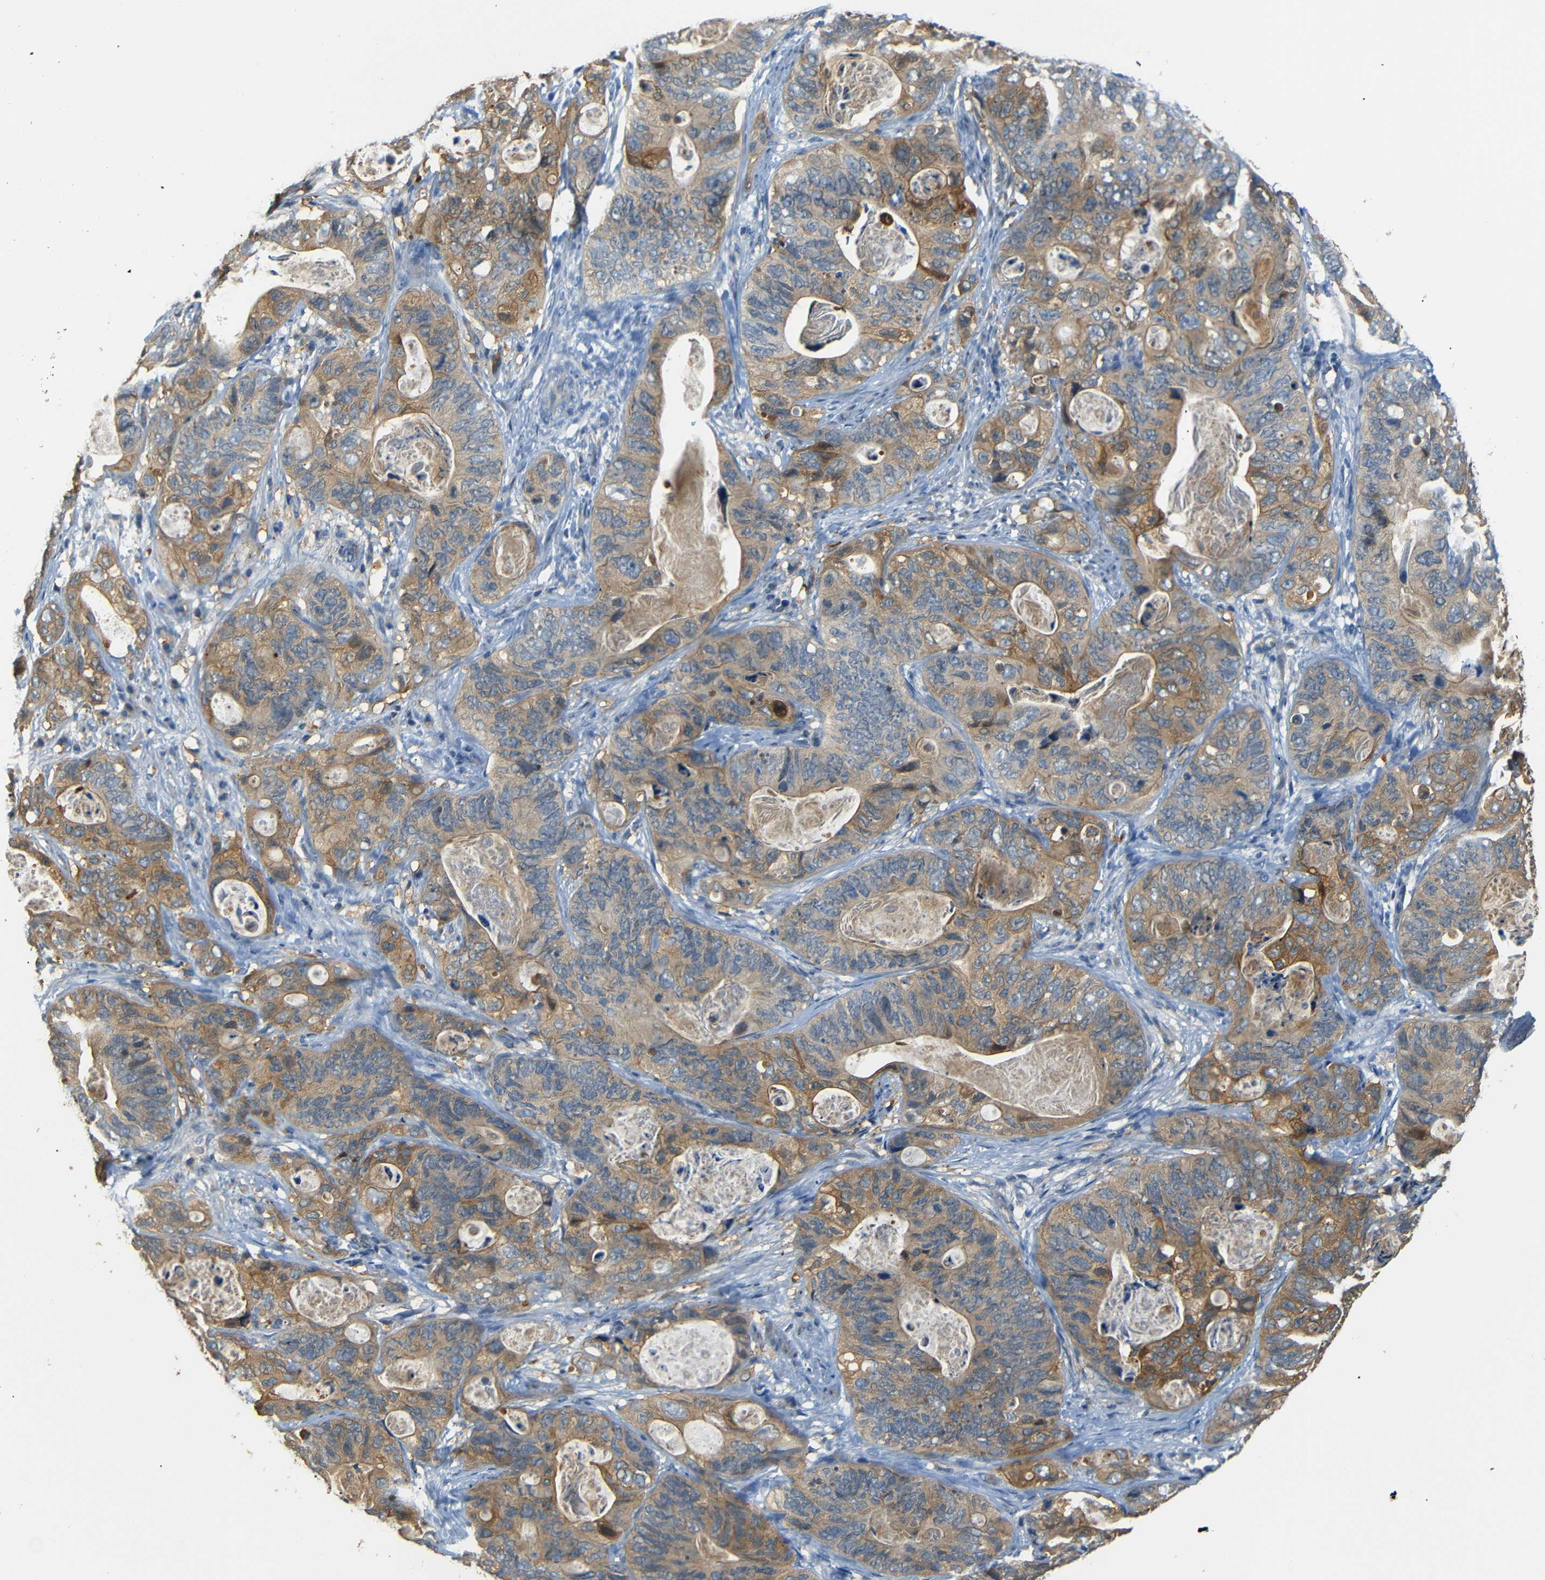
{"staining": {"intensity": "moderate", "quantity": ">75%", "location": "cytoplasmic/membranous"}, "tissue": "stomach cancer", "cell_type": "Tumor cells", "image_type": "cancer", "snomed": [{"axis": "morphology", "description": "Adenocarcinoma, NOS"}, {"axis": "topography", "description": "Stomach"}], "caption": "This micrograph reveals stomach cancer stained with IHC to label a protein in brown. The cytoplasmic/membranous of tumor cells show moderate positivity for the protein. Nuclei are counter-stained blue.", "gene": "SFN", "patient": {"sex": "female", "age": 89}}